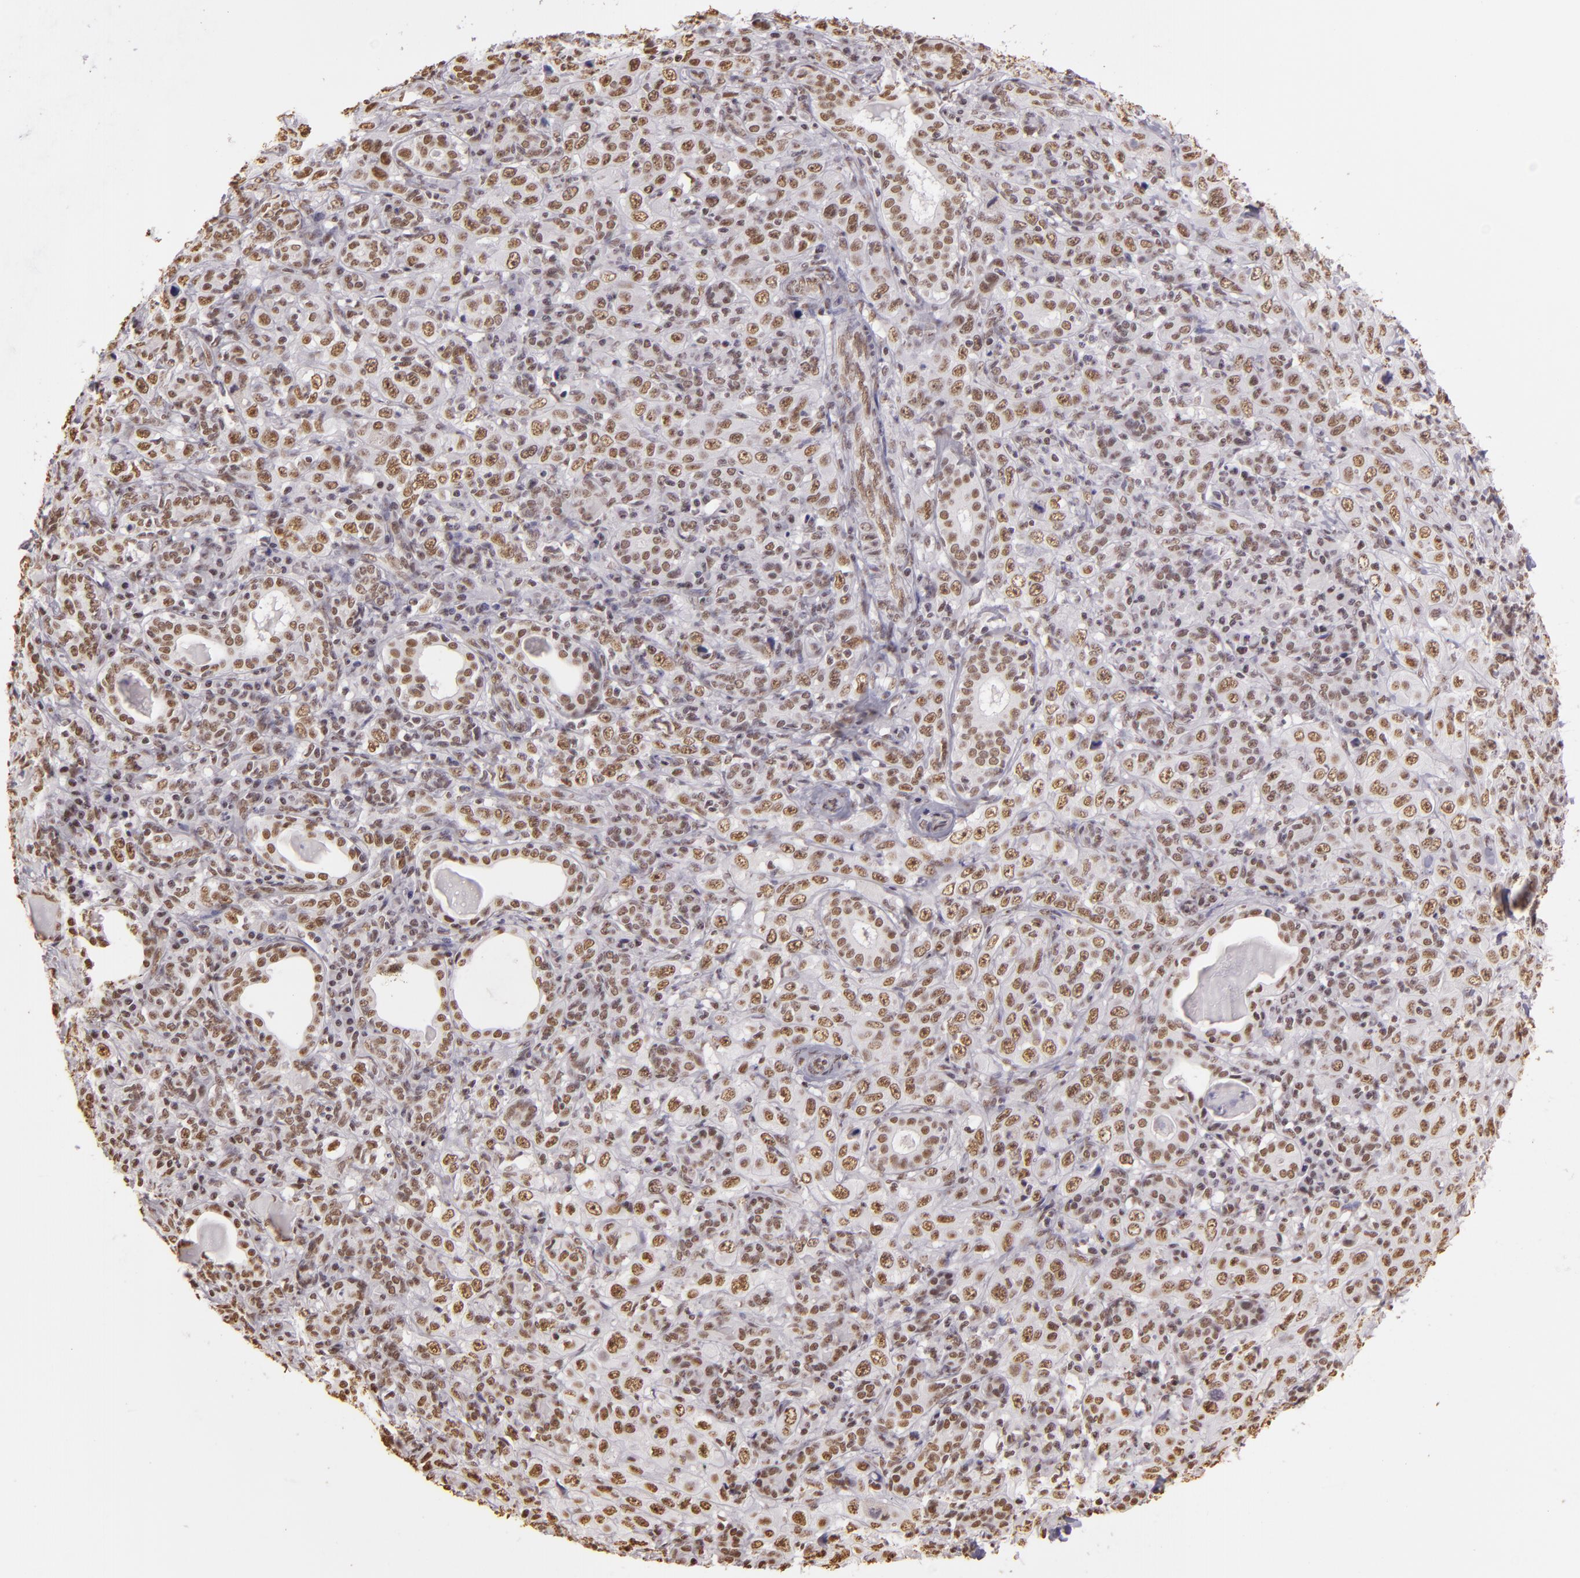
{"staining": {"intensity": "weak", "quantity": ">75%", "location": "nuclear"}, "tissue": "skin cancer", "cell_type": "Tumor cells", "image_type": "cancer", "snomed": [{"axis": "morphology", "description": "Squamous cell carcinoma, NOS"}, {"axis": "topography", "description": "Skin"}], "caption": "IHC micrograph of neoplastic tissue: human squamous cell carcinoma (skin) stained using IHC demonstrates low levels of weak protein expression localized specifically in the nuclear of tumor cells, appearing as a nuclear brown color.", "gene": "PAPOLA", "patient": {"sex": "male", "age": 84}}